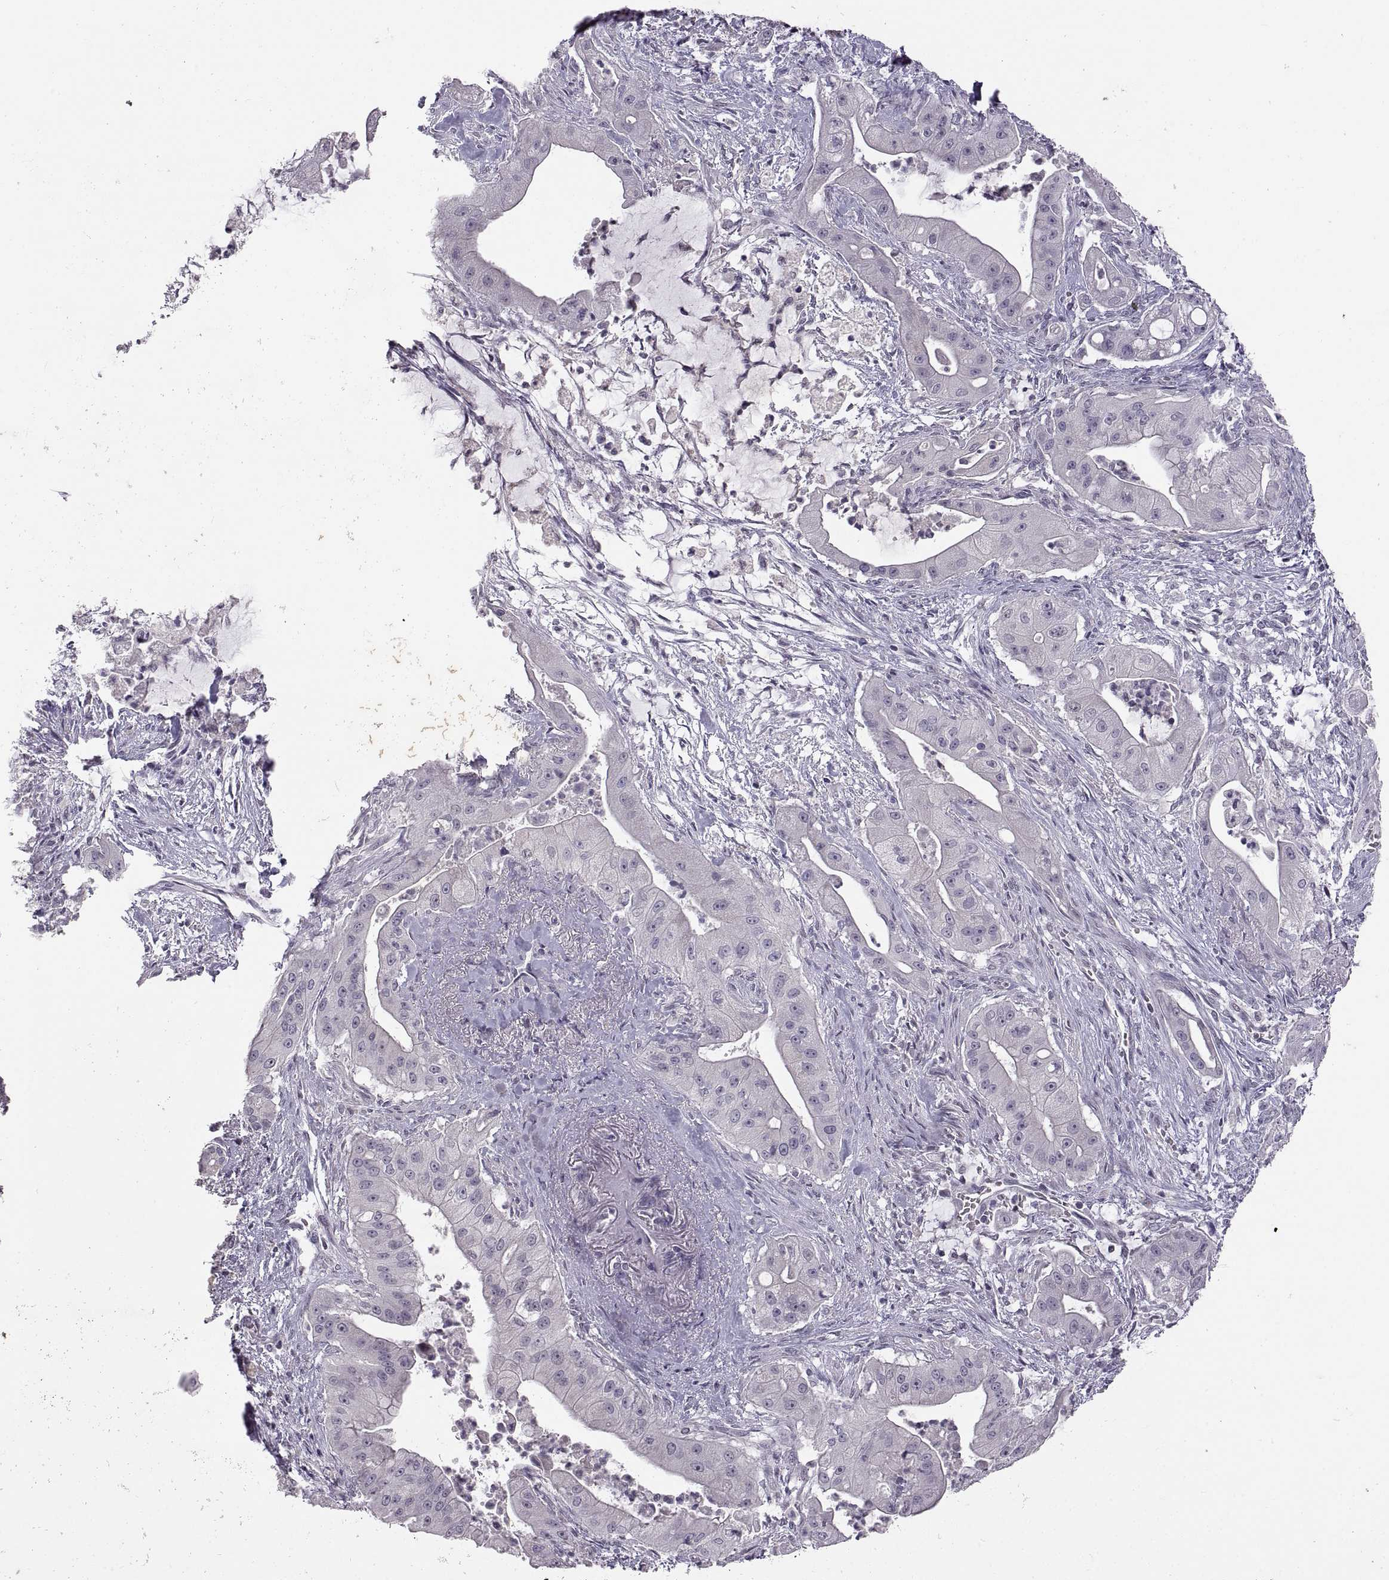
{"staining": {"intensity": "negative", "quantity": "none", "location": "none"}, "tissue": "pancreatic cancer", "cell_type": "Tumor cells", "image_type": "cancer", "snomed": [{"axis": "morphology", "description": "Normal tissue, NOS"}, {"axis": "morphology", "description": "Inflammation, NOS"}, {"axis": "morphology", "description": "Adenocarcinoma, NOS"}, {"axis": "topography", "description": "Pancreas"}], "caption": "Immunohistochemistry (IHC) of human pancreatic cancer demonstrates no staining in tumor cells.", "gene": "NEK2", "patient": {"sex": "male", "age": 57}}